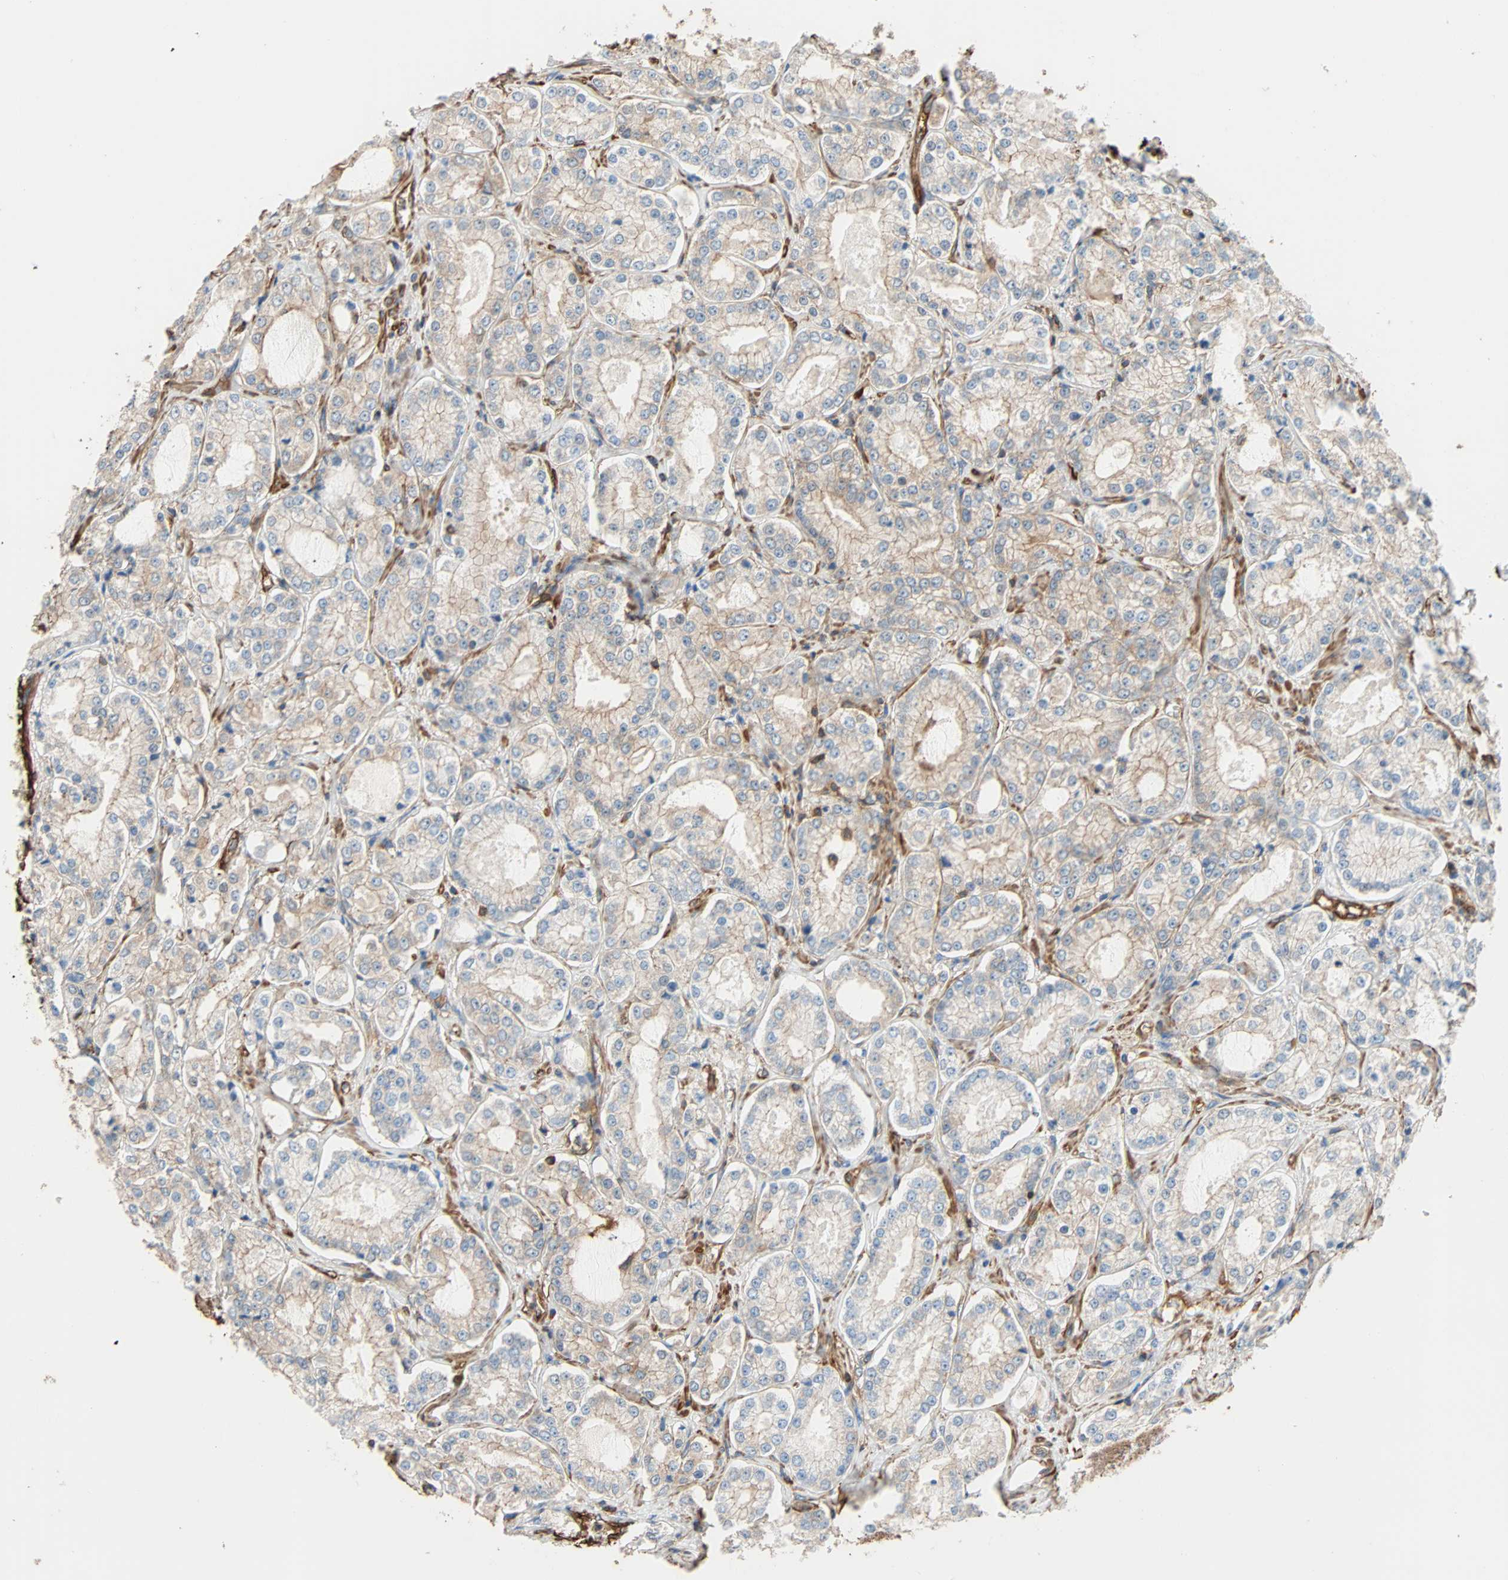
{"staining": {"intensity": "weak", "quantity": "25%-75%", "location": "cytoplasmic/membranous"}, "tissue": "prostate cancer", "cell_type": "Tumor cells", "image_type": "cancer", "snomed": [{"axis": "morphology", "description": "Adenocarcinoma, High grade"}, {"axis": "topography", "description": "Prostate"}], "caption": "Immunohistochemical staining of human prostate high-grade adenocarcinoma displays weak cytoplasmic/membranous protein expression in approximately 25%-75% of tumor cells.", "gene": "GALNT10", "patient": {"sex": "male", "age": 73}}